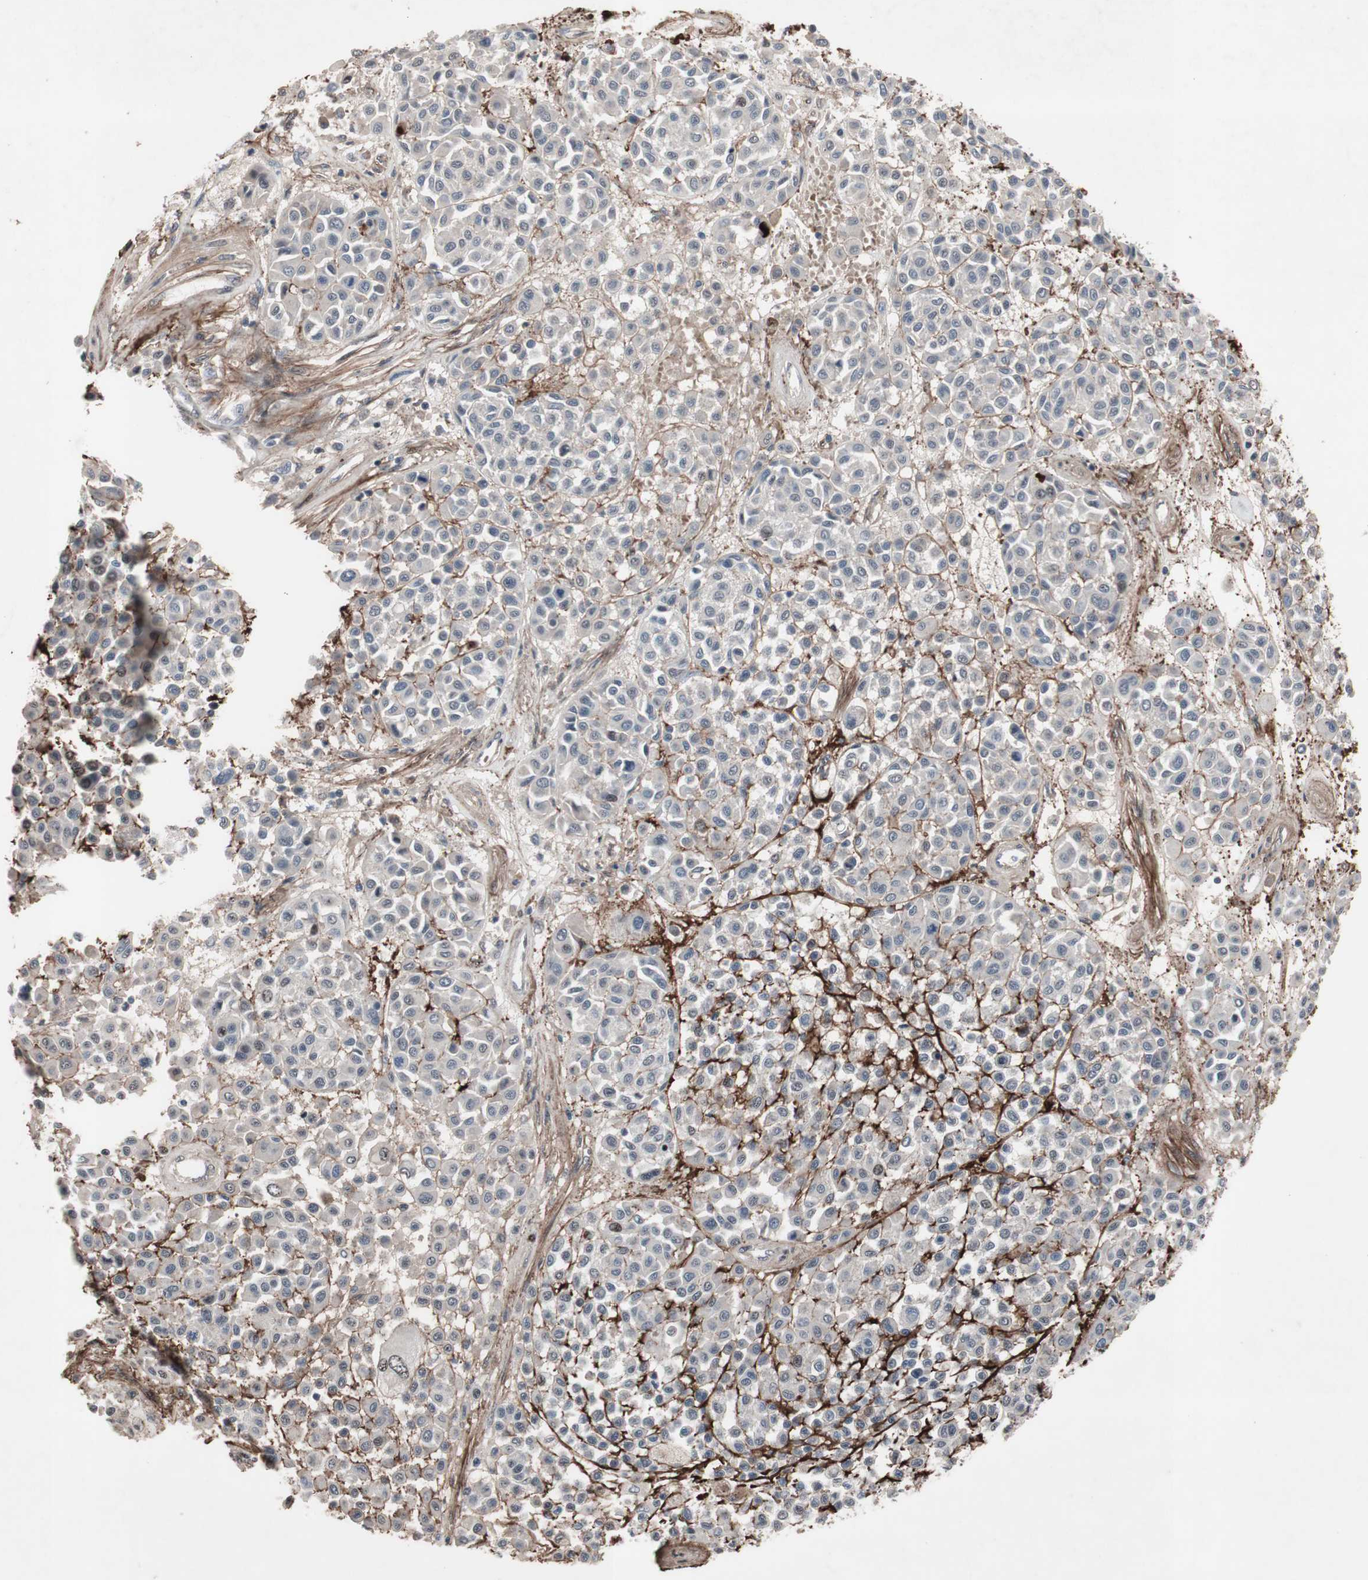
{"staining": {"intensity": "negative", "quantity": "none", "location": "none"}, "tissue": "melanoma", "cell_type": "Tumor cells", "image_type": "cancer", "snomed": [{"axis": "morphology", "description": "Malignant melanoma, Metastatic site"}, {"axis": "topography", "description": "Soft tissue"}], "caption": "Tumor cells show no significant protein expression in melanoma. (Immunohistochemistry, brightfield microscopy, high magnification).", "gene": "SOX7", "patient": {"sex": "male", "age": 41}}